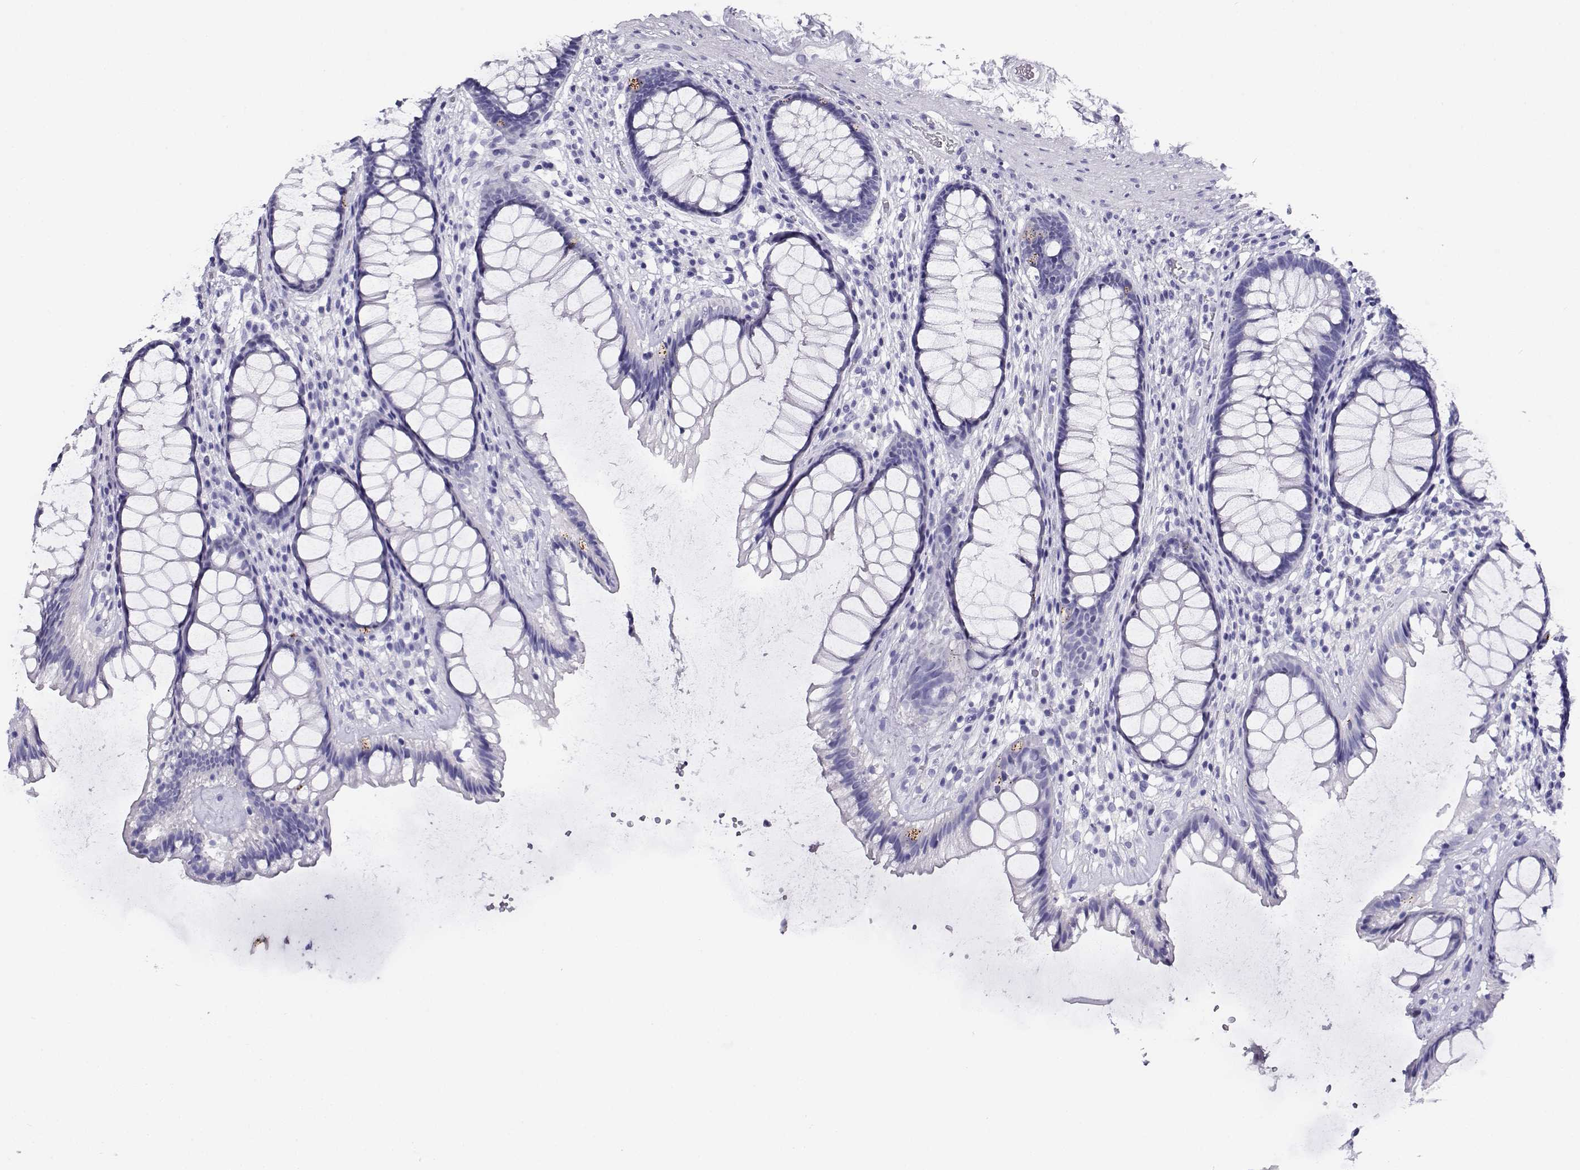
{"staining": {"intensity": "negative", "quantity": "none", "location": "none"}, "tissue": "rectum", "cell_type": "Glandular cells", "image_type": "normal", "snomed": [{"axis": "morphology", "description": "Normal tissue, NOS"}, {"axis": "topography", "description": "Rectum"}], "caption": "Rectum was stained to show a protein in brown. There is no significant positivity in glandular cells. The staining is performed using DAB (3,3'-diaminobenzidine) brown chromogen with nuclei counter-stained in using hematoxylin.", "gene": "RHOXF2B", "patient": {"sex": "male", "age": 72}}